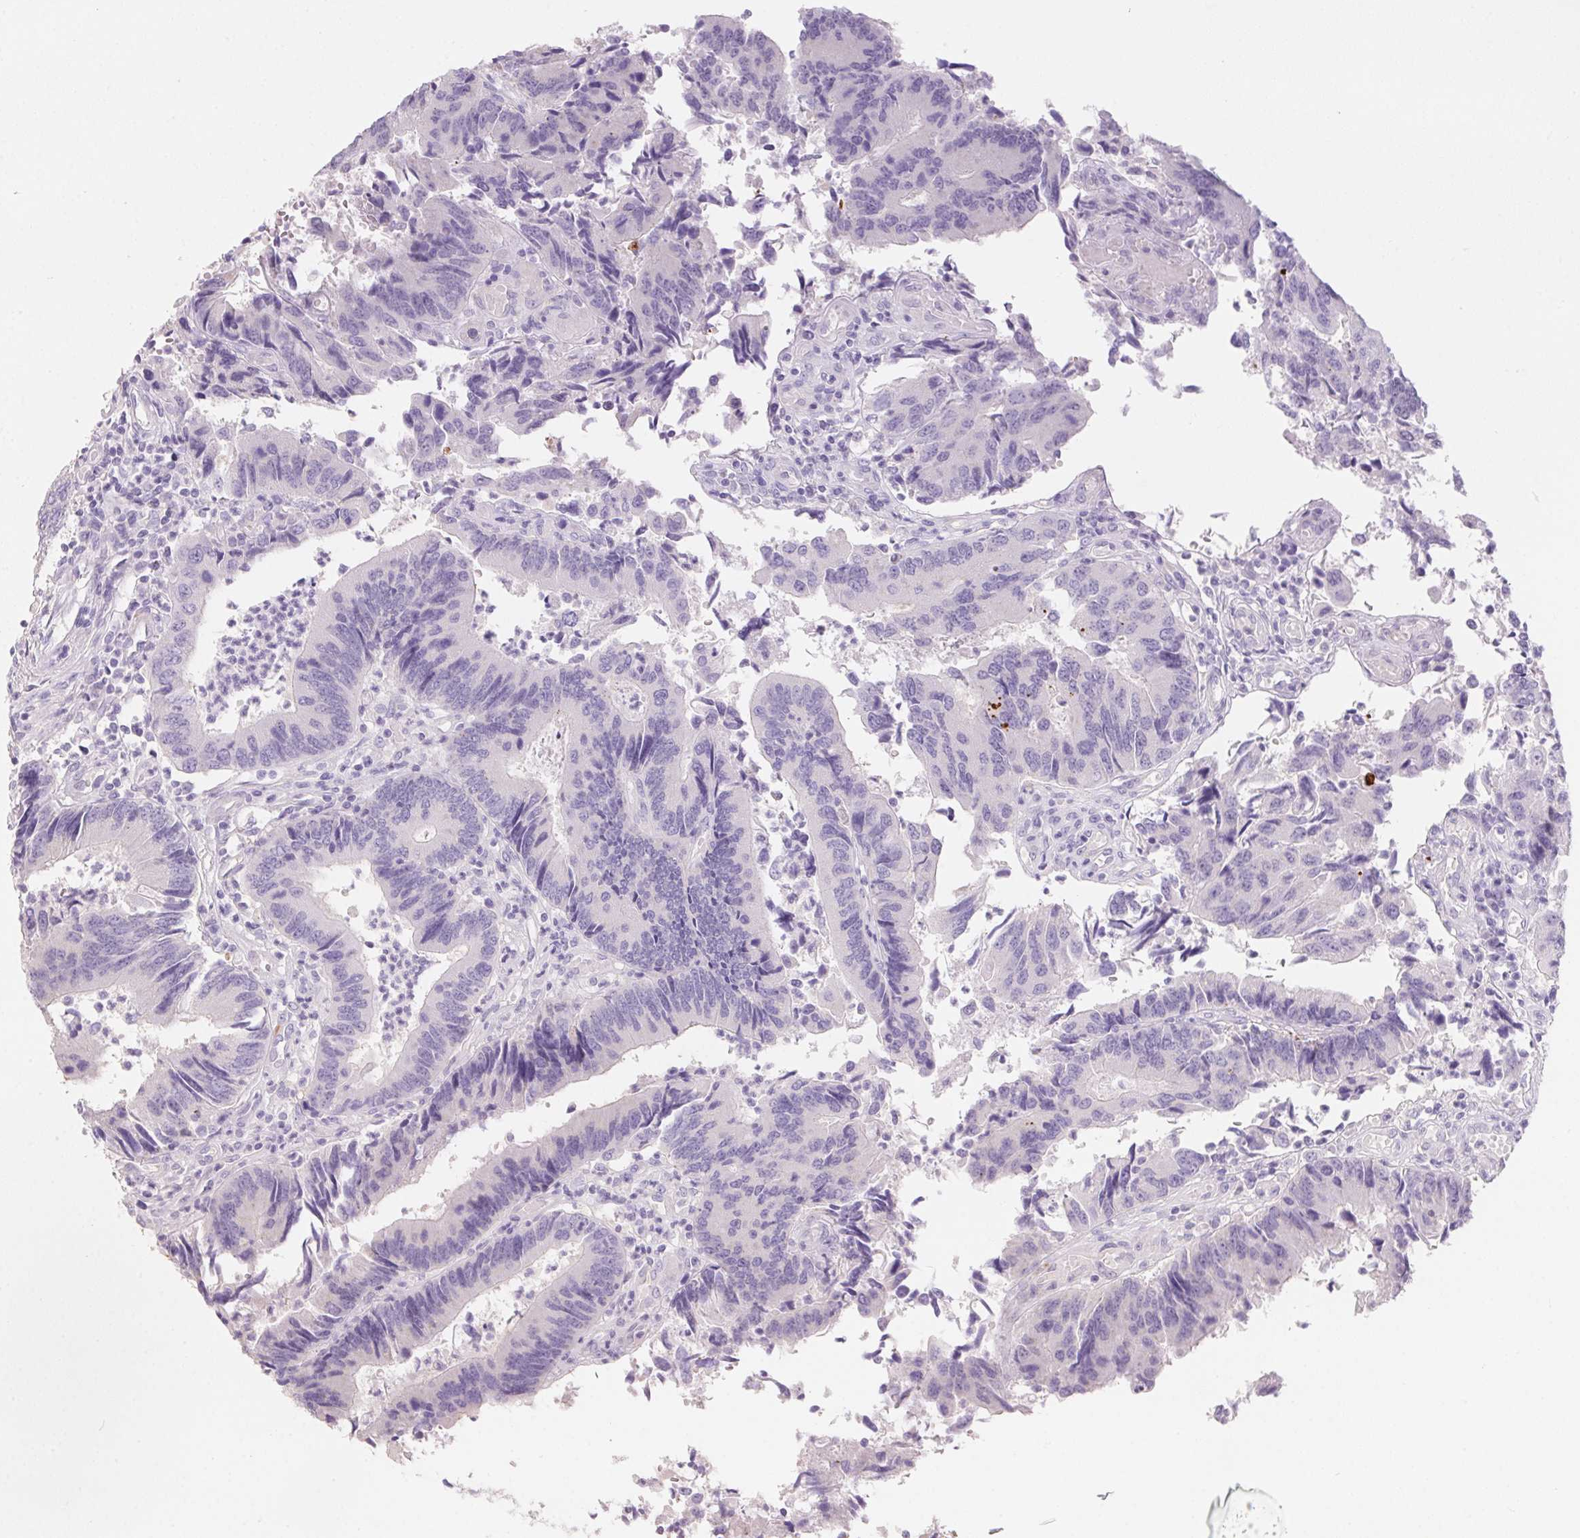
{"staining": {"intensity": "negative", "quantity": "none", "location": "none"}, "tissue": "colorectal cancer", "cell_type": "Tumor cells", "image_type": "cancer", "snomed": [{"axis": "morphology", "description": "Adenocarcinoma, NOS"}, {"axis": "topography", "description": "Colon"}], "caption": "This is an immunohistochemistry histopathology image of human colorectal cancer (adenocarcinoma). There is no positivity in tumor cells.", "gene": "MYL4", "patient": {"sex": "female", "age": 67}}